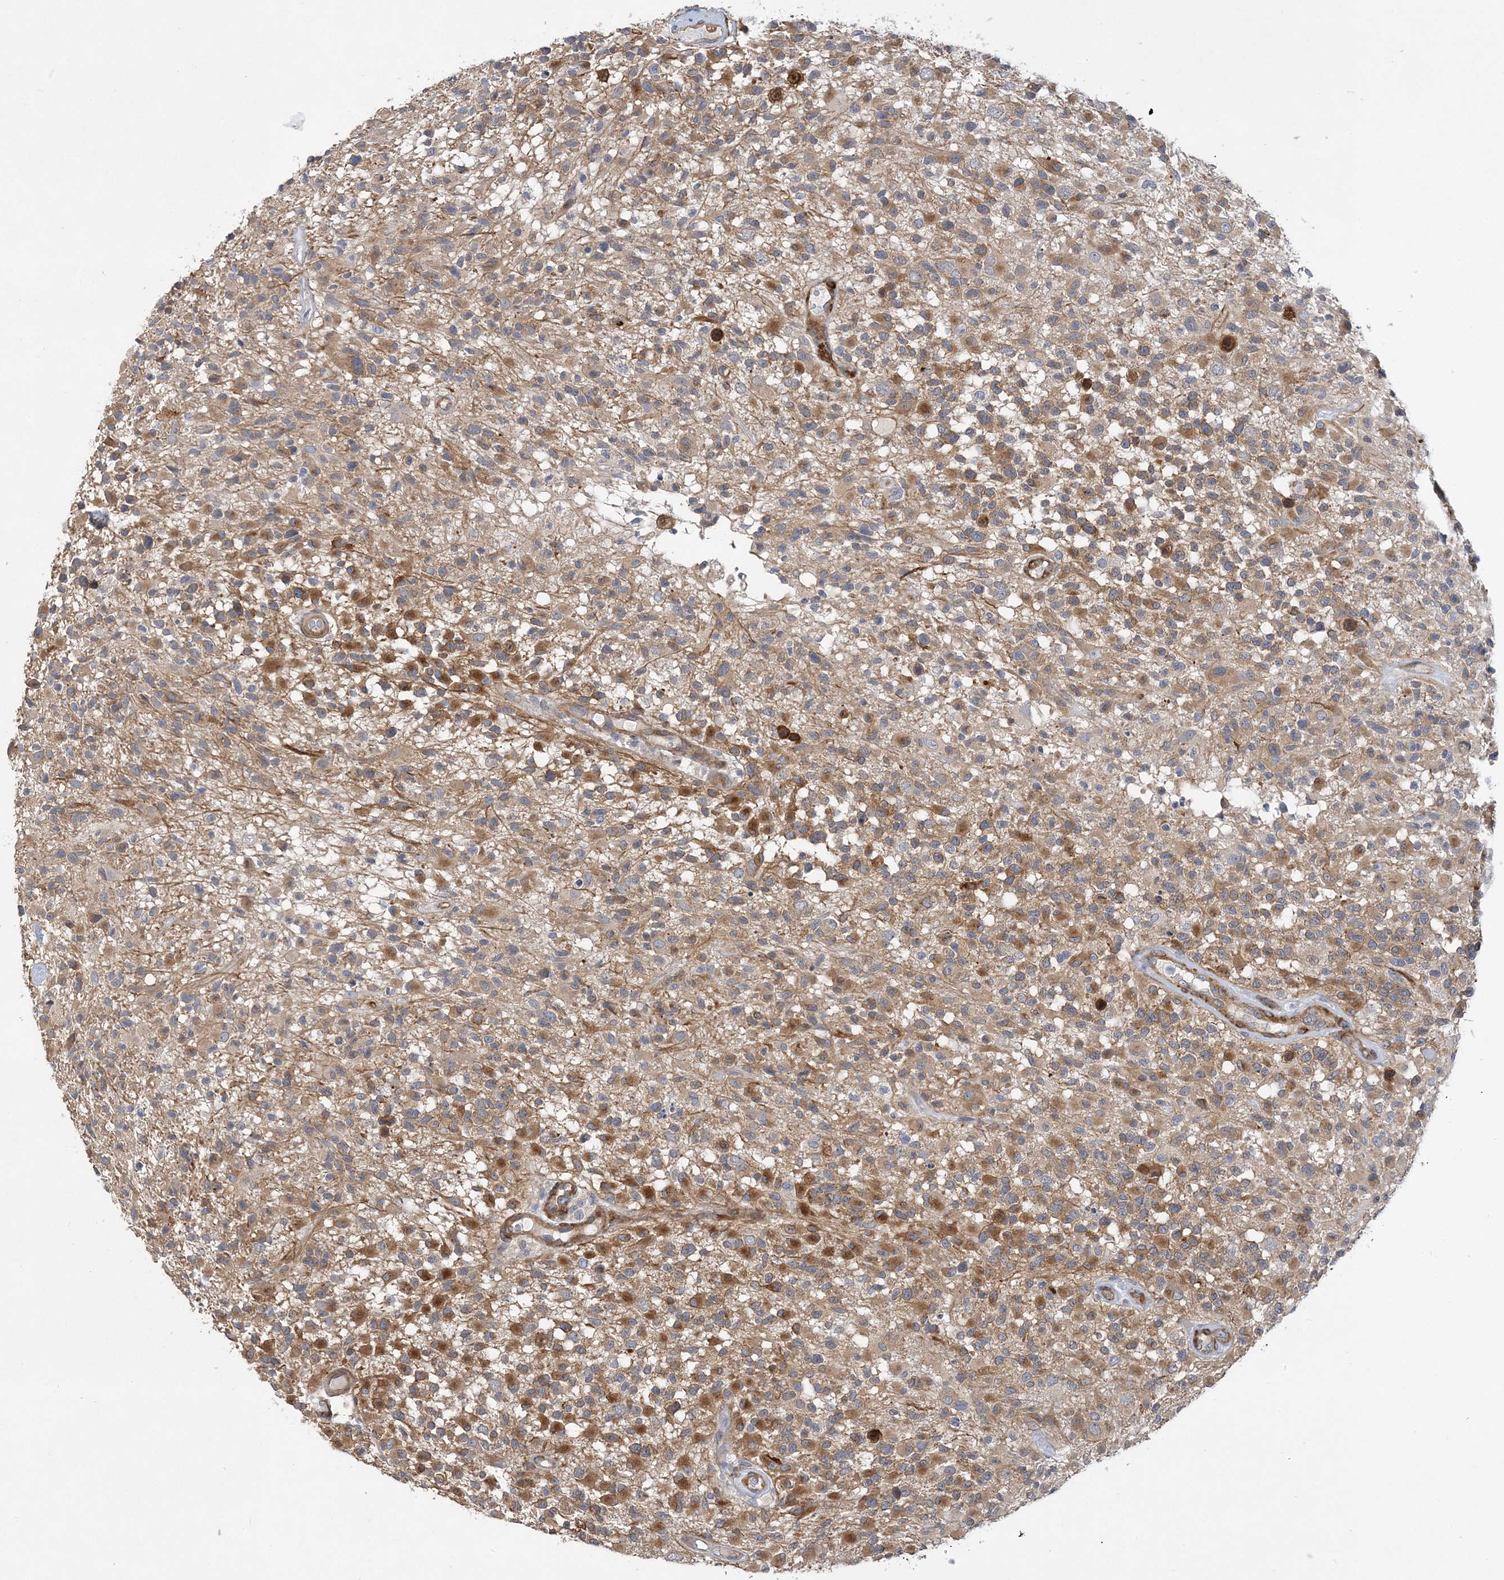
{"staining": {"intensity": "moderate", "quantity": "25%-75%", "location": "cytoplasmic/membranous"}, "tissue": "glioma", "cell_type": "Tumor cells", "image_type": "cancer", "snomed": [{"axis": "morphology", "description": "Glioma, malignant, High grade"}, {"axis": "morphology", "description": "Glioblastoma, NOS"}, {"axis": "topography", "description": "Brain"}], "caption": "A micrograph showing moderate cytoplasmic/membranous staining in approximately 25%-75% of tumor cells in glioblastoma, as visualized by brown immunohistochemical staining.", "gene": "MAP4K5", "patient": {"sex": "male", "age": 60}}